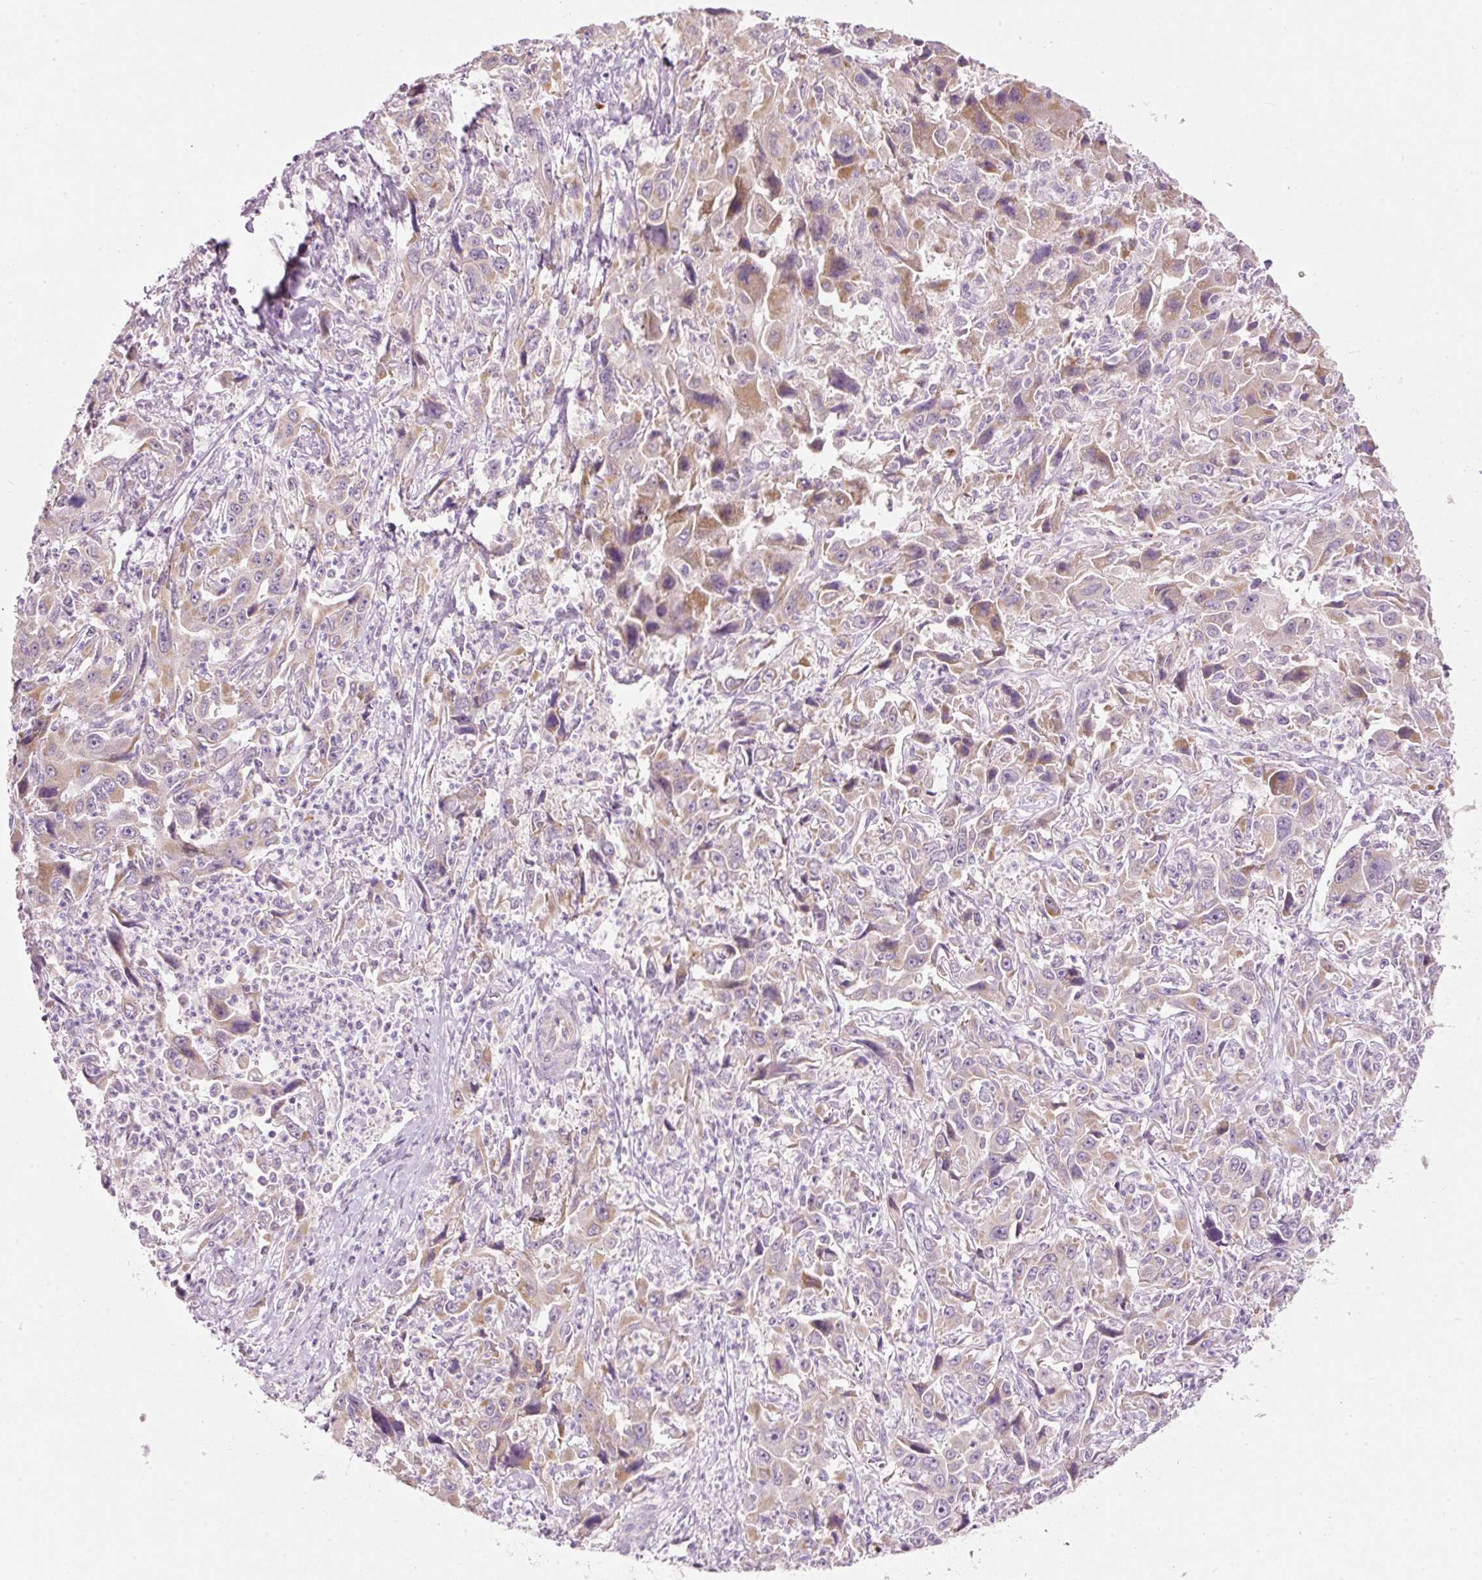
{"staining": {"intensity": "moderate", "quantity": "<25%", "location": "cytoplasmic/membranous"}, "tissue": "liver cancer", "cell_type": "Tumor cells", "image_type": "cancer", "snomed": [{"axis": "morphology", "description": "Carcinoma, Hepatocellular, NOS"}, {"axis": "topography", "description": "Liver"}], "caption": "Protein positivity by IHC displays moderate cytoplasmic/membranous expression in approximately <25% of tumor cells in liver hepatocellular carcinoma.", "gene": "FAM78B", "patient": {"sex": "male", "age": 63}}